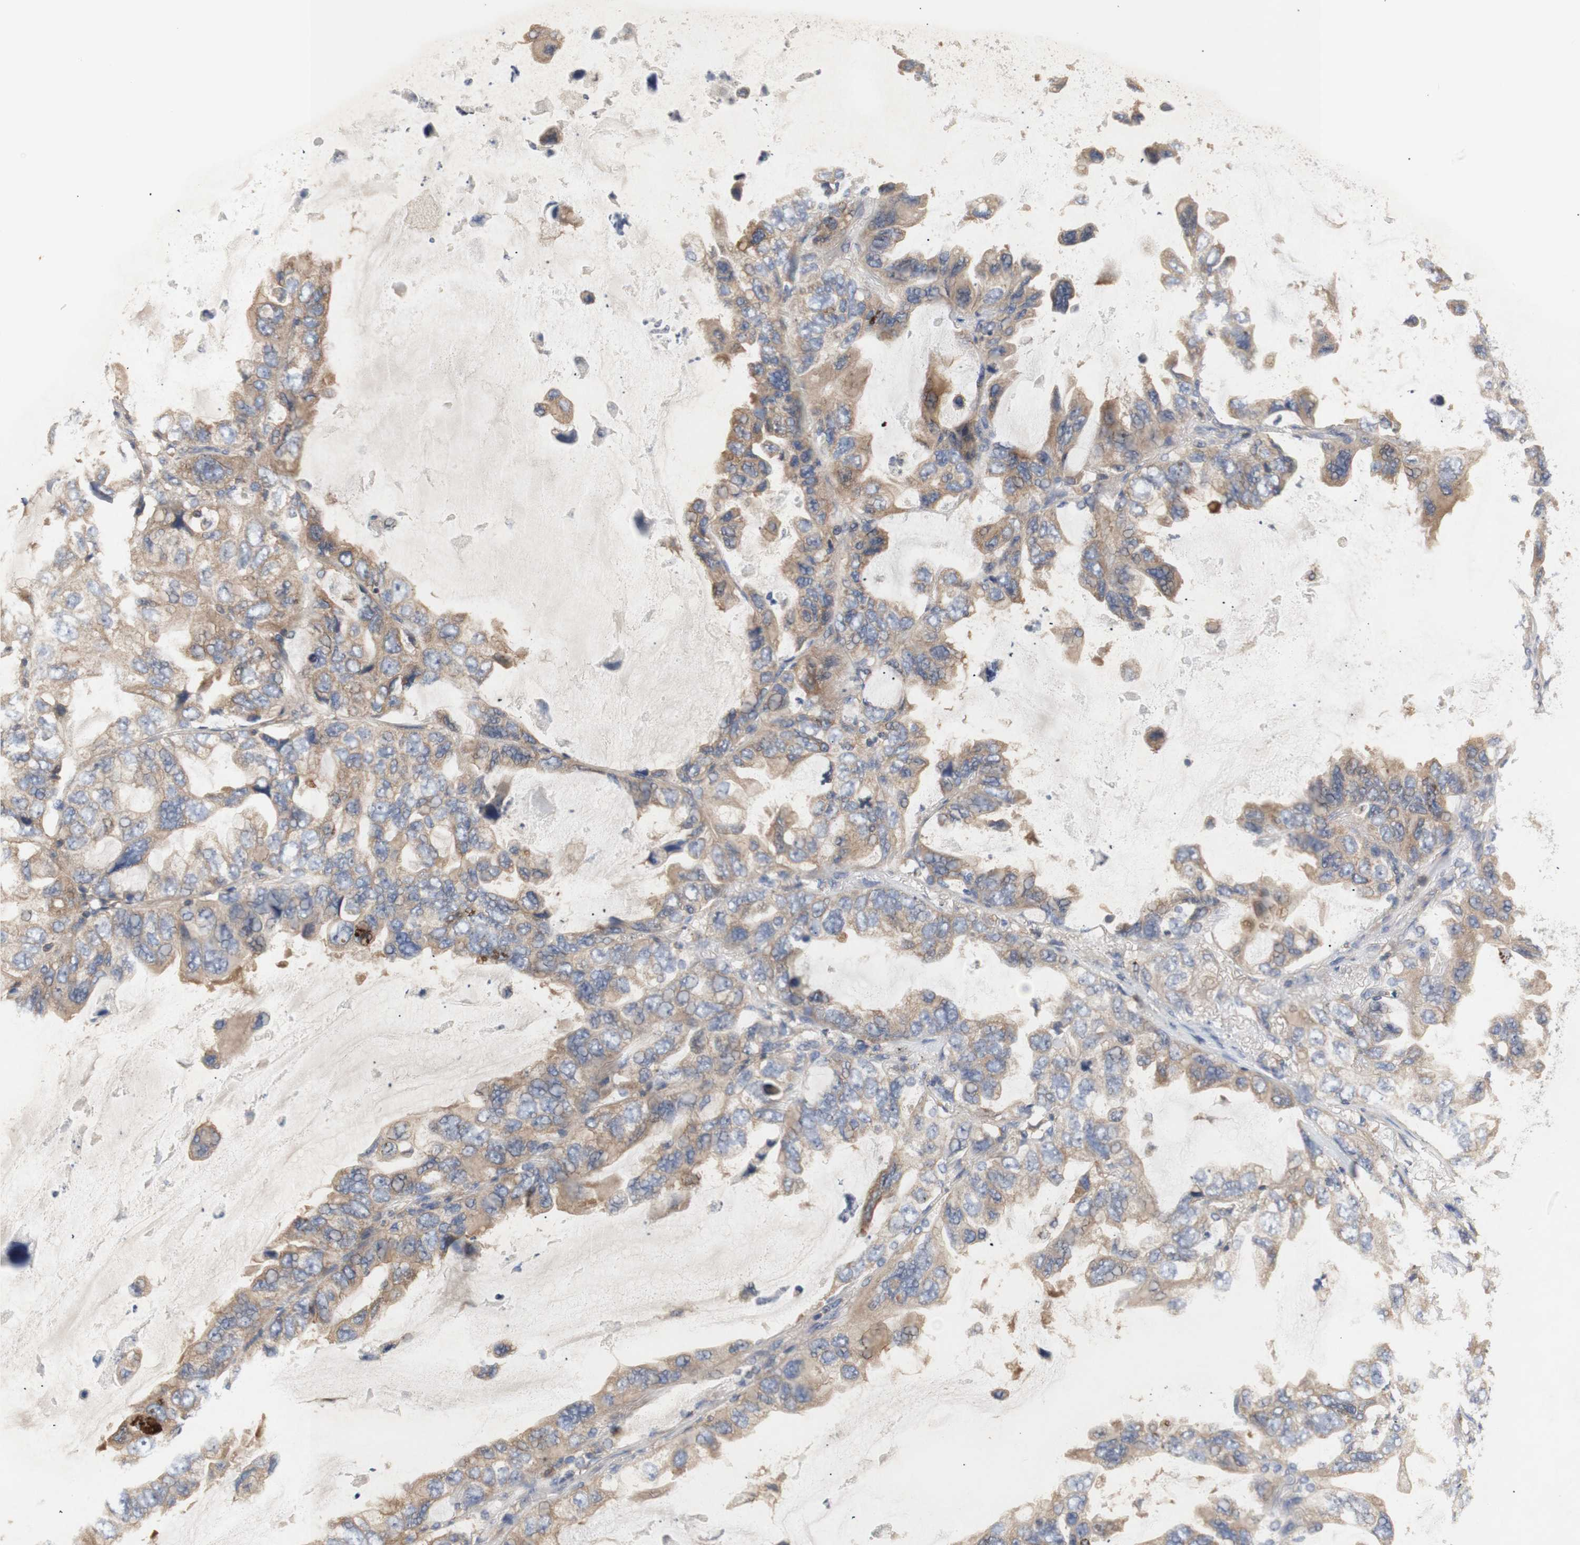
{"staining": {"intensity": "moderate", "quantity": "25%-75%", "location": "cytoplasmic/membranous"}, "tissue": "lung cancer", "cell_type": "Tumor cells", "image_type": "cancer", "snomed": [{"axis": "morphology", "description": "Squamous cell carcinoma, NOS"}, {"axis": "topography", "description": "Lung"}], "caption": "A brown stain labels moderate cytoplasmic/membranous expression of a protein in human lung cancer tumor cells.", "gene": "IKBKG", "patient": {"sex": "female", "age": 73}}